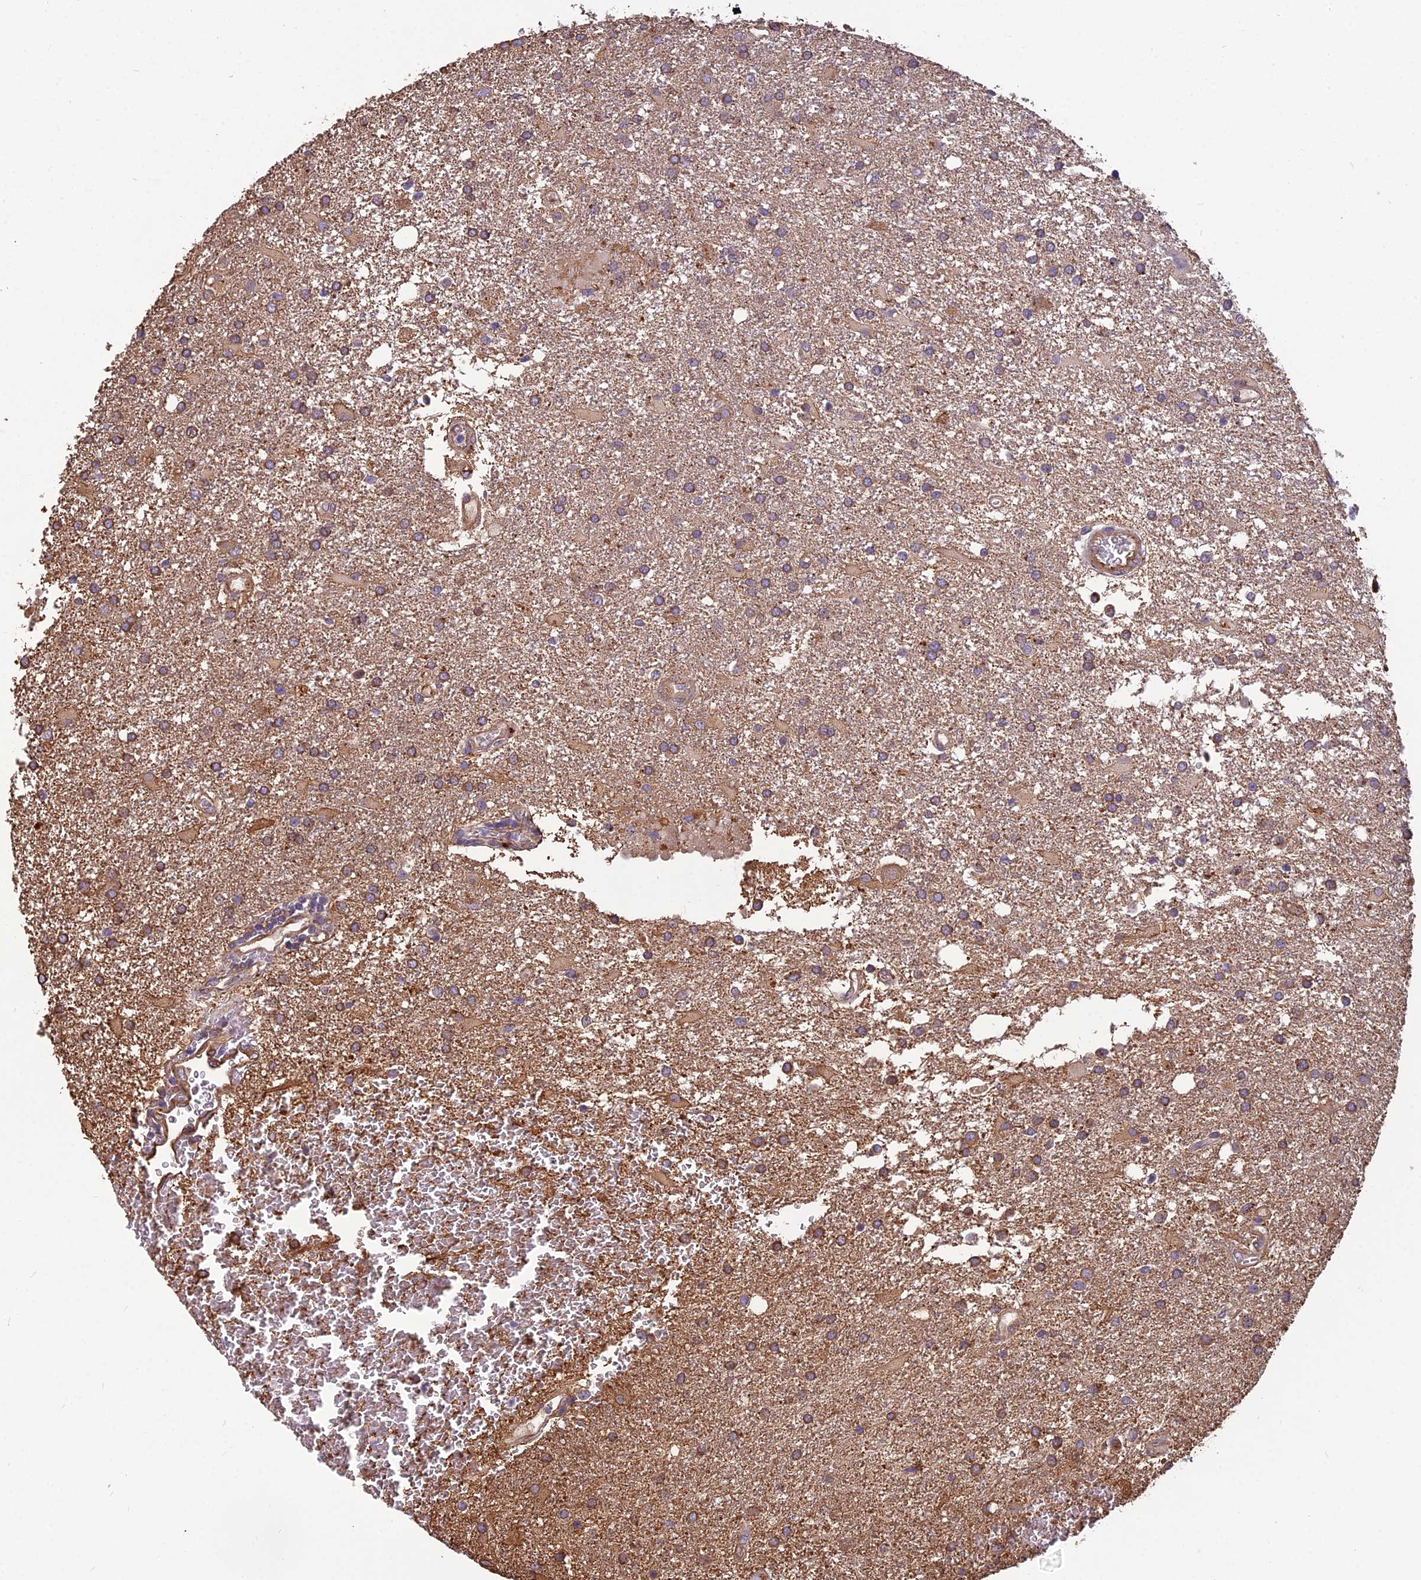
{"staining": {"intensity": "moderate", "quantity": ">75%", "location": "cytoplasmic/membranous"}, "tissue": "glioma", "cell_type": "Tumor cells", "image_type": "cancer", "snomed": [{"axis": "morphology", "description": "Glioma, malignant, Low grade"}, {"axis": "topography", "description": "Brain"}], "caption": "High-magnification brightfield microscopy of glioma stained with DAB (brown) and counterstained with hematoxylin (blue). tumor cells exhibit moderate cytoplasmic/membranous positivity is appreciated in approximately>75% of cells. (DAB IHC, brown staining for protein, blue staining for nuclei).", "gene": "SPDL1", "patient": {"sex": "male", "age": 66}}